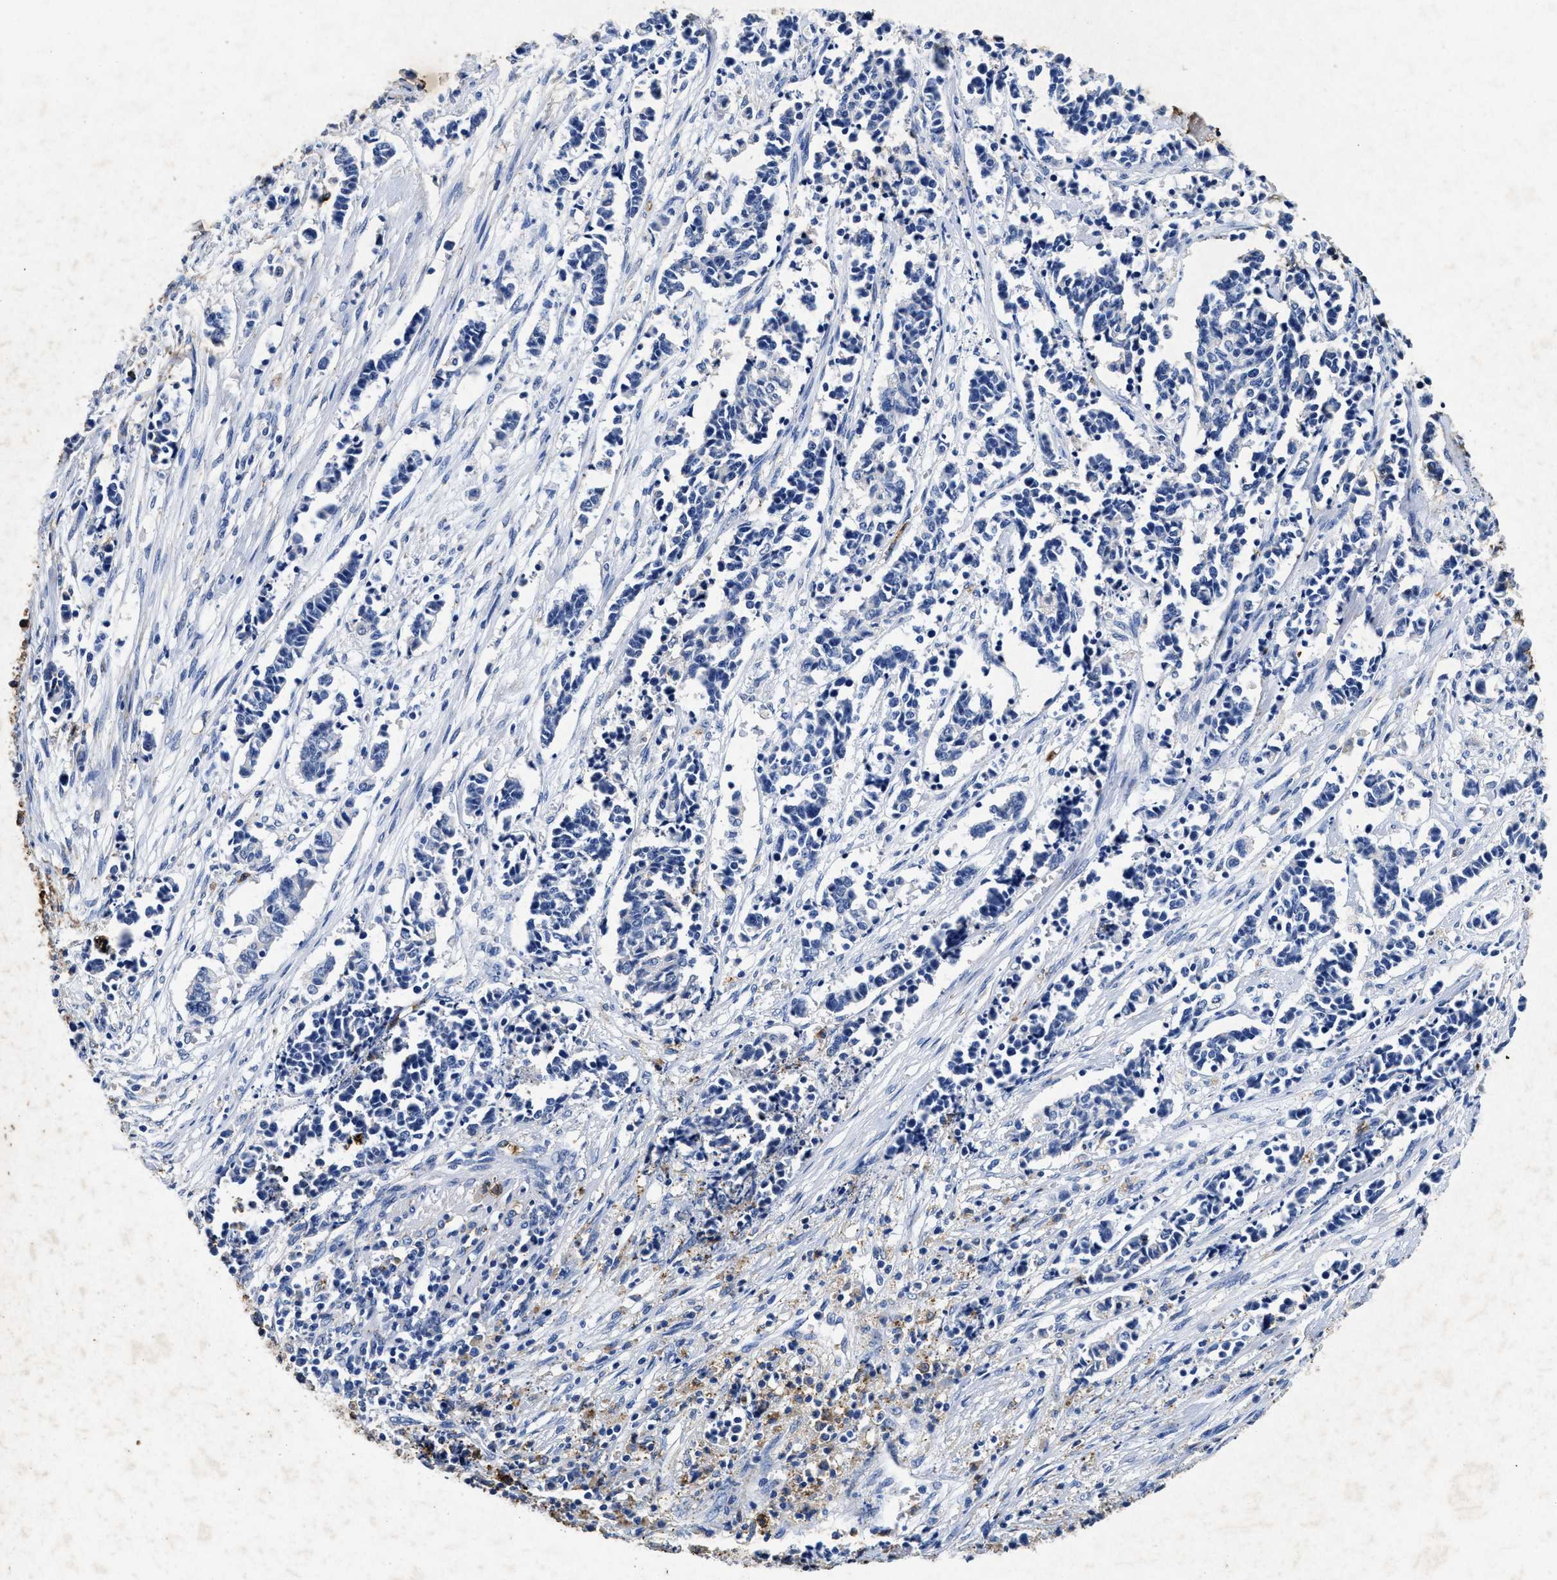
{"staining": {"intensity": "negative", "quantity": "none", "location": "none"}, "tissue": "cervical cancer", "cell_type": "Tumor cells", "image_type": "cancer", "snomed": [{"axis": "morphology", "description": "Squamous cell carcinoma, NOS"}, {"axis": "topography", "description": "Cervix"}], "caption": "There is no significant staining in tumor cells of cervical cancer (squamous cell carcinoma).", "gene": "LTB4R2", "patient": {"sex": "female", "age": 35}}